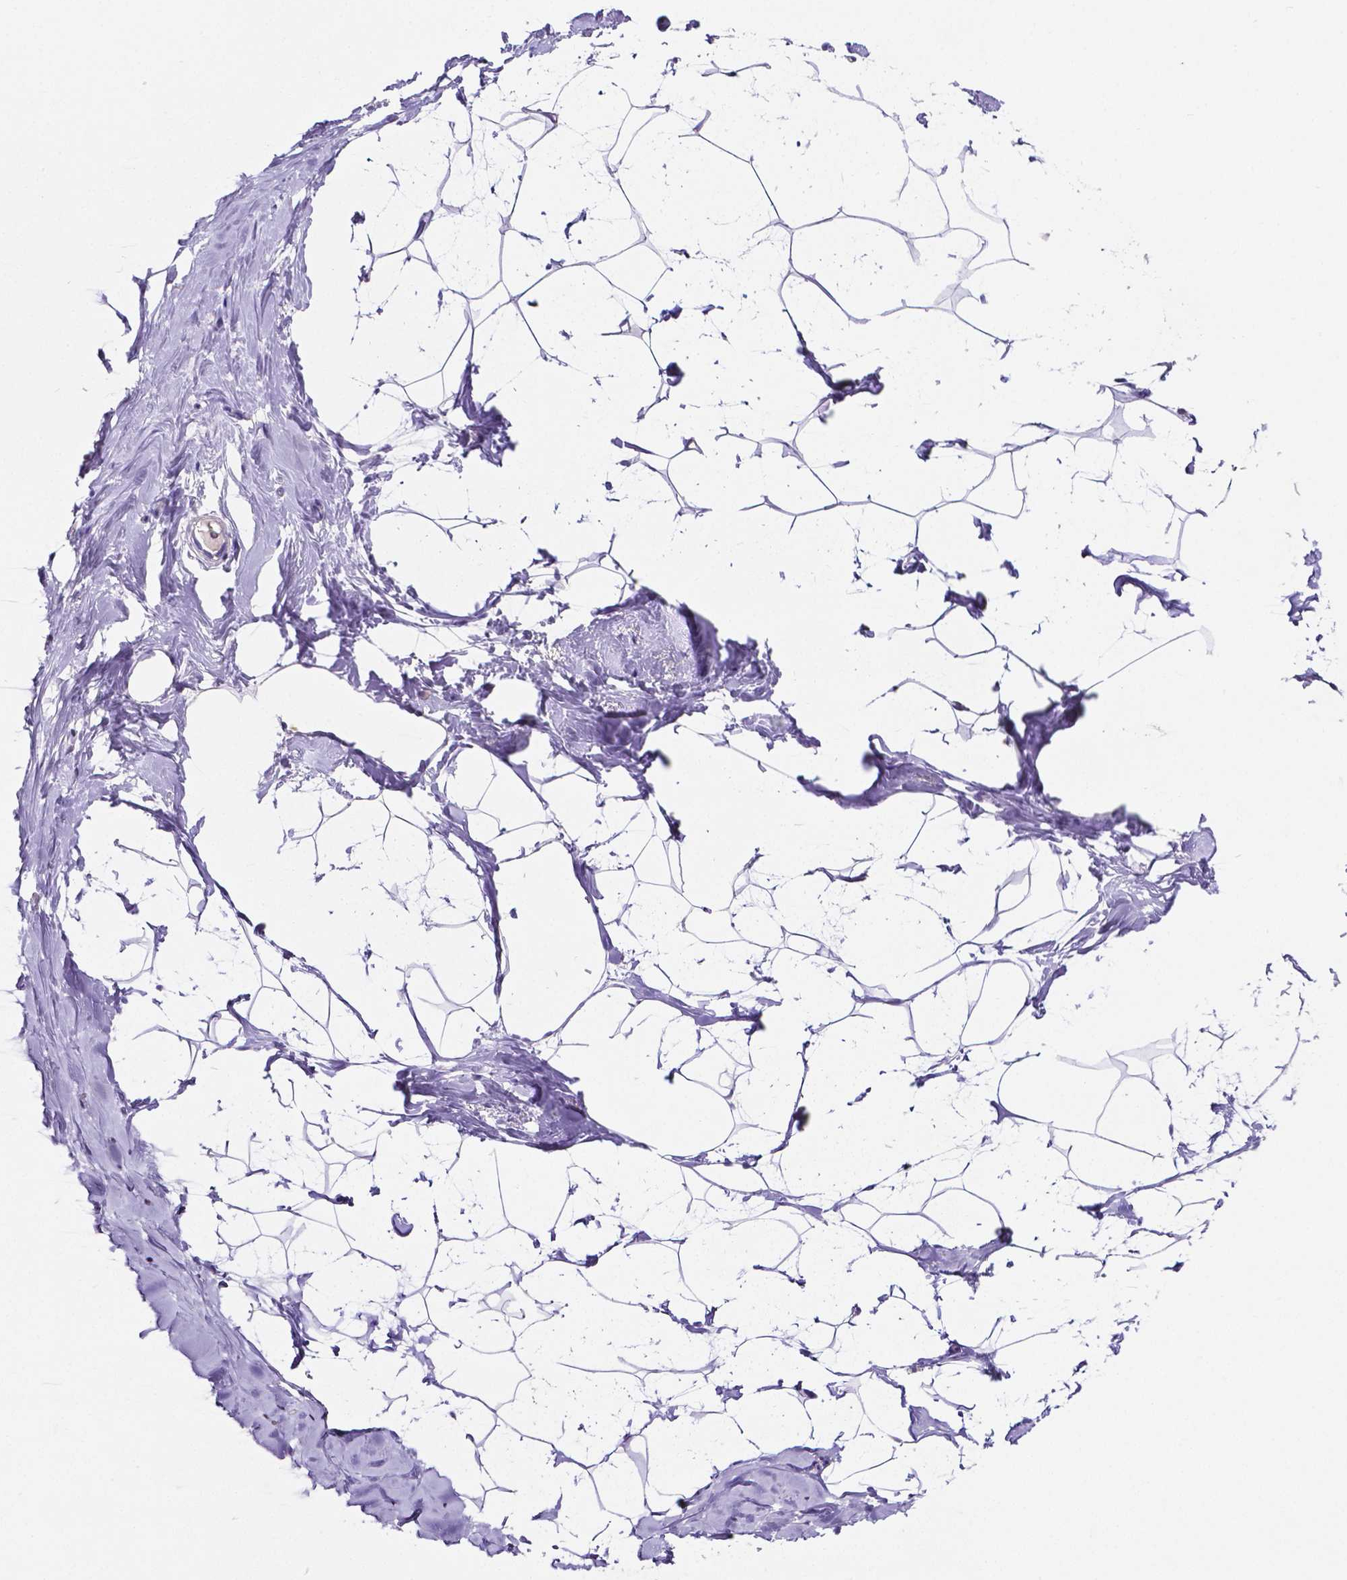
{"staining": {"intensity": "negative", "quantity": "none", "location": "none"}, "tissue": "breast", "cell_type": "Adipocytes", "image_type": "normal", "snomed": [{"axis": "morphology", "description": "Normal tissue, NOS"}, {"axis": "topography", "description": "Breast"}], "caption": "DAB immunohistochemical staining of benign breast demonstrates no significant staining in adipocytes.", "gene": "SLC22A2", "patient": {"sex": "female", "age": 32}}